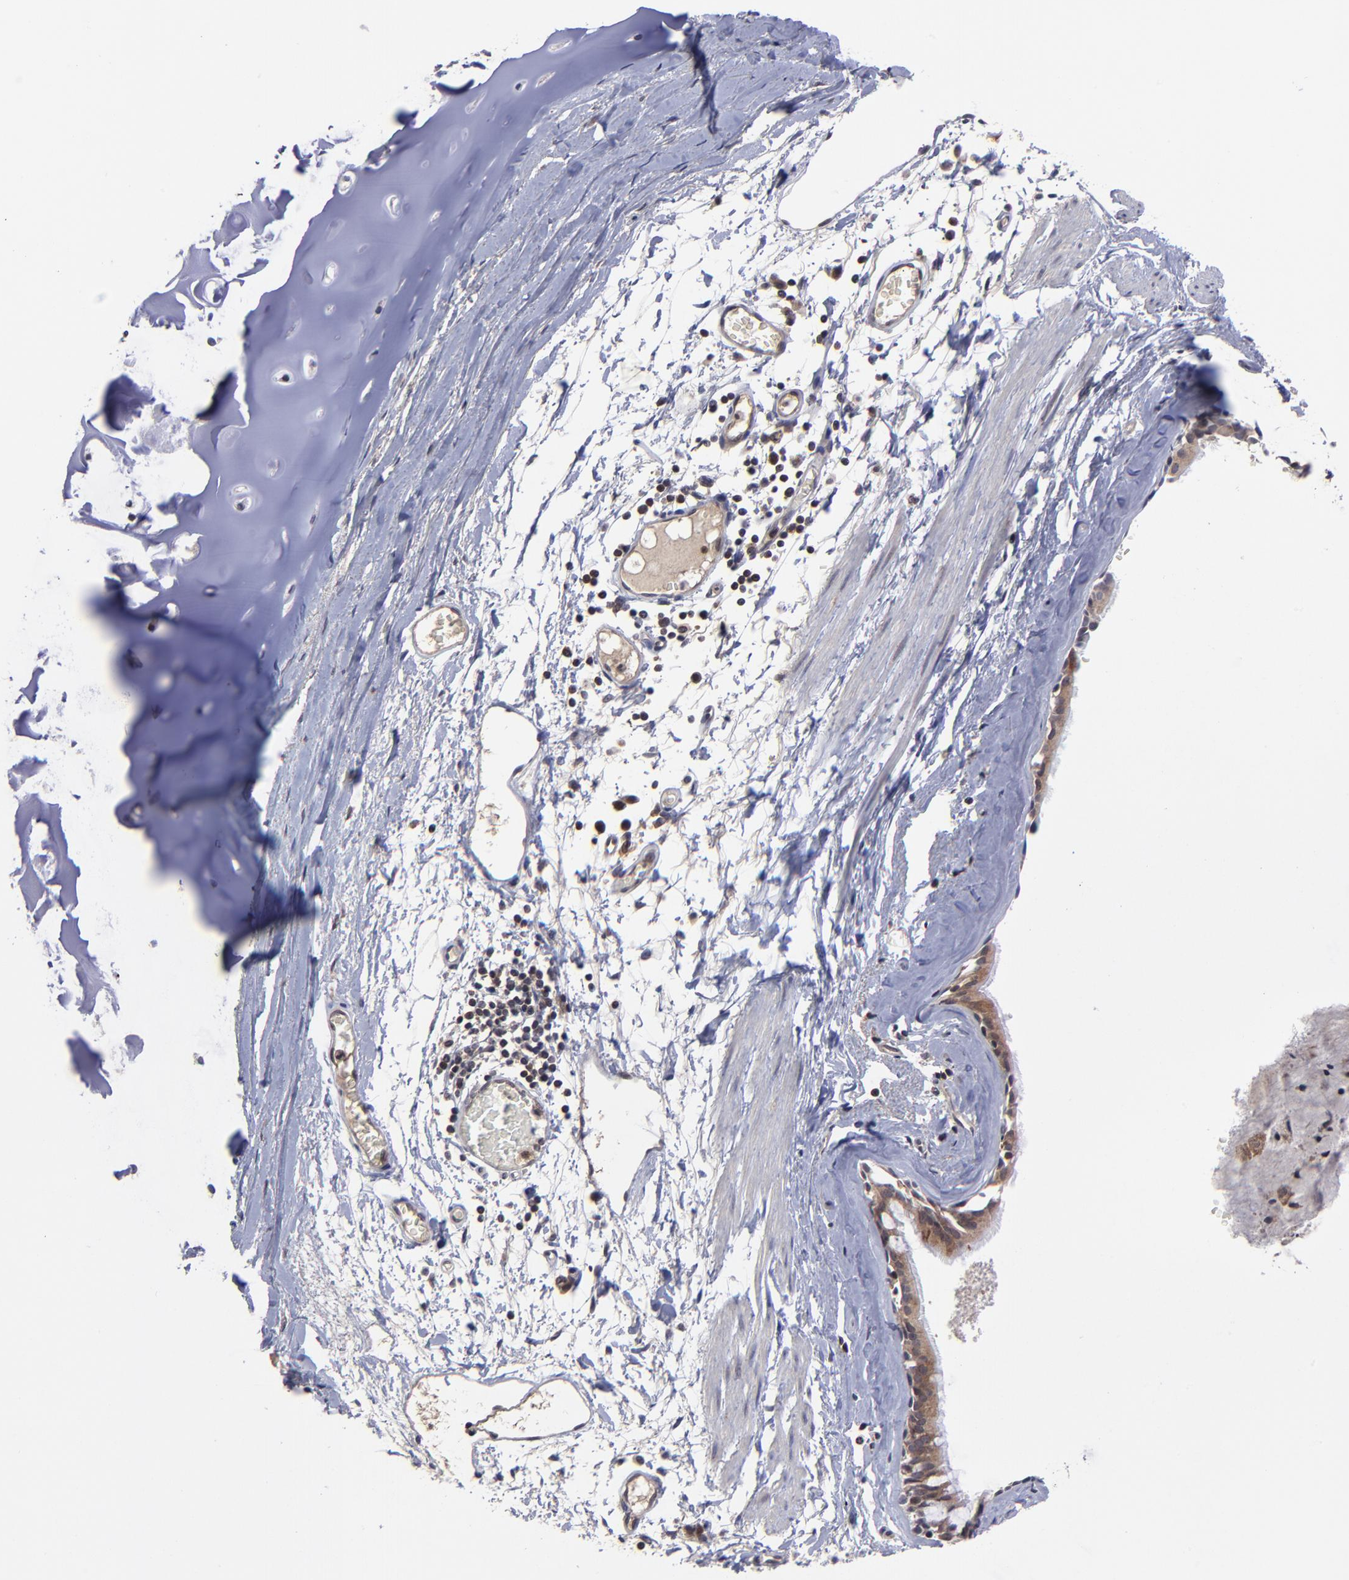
{"staining": {"intensity": "strong", "quantity": ">75%", "location": "cytoplasmic/membranous"}, "tissue": "bronchus", "cell_type": "Respiratory epithelial cells", "image_type": "normal", "snomed": [{"axis": "morphology", "description": "Normal tissue, NOS"}, {"axis": "topography", "description": "Bronchus"}, {"axis": "topography", "description": "Lung"}], "caption": "Bronchus stained with a brown dye reveals strong cytoplasmic/membranous positive staining in approximately >75% of respiratory epithelial cells.", "gene": "UBE2L6", "patient": {"sex": "female", "age": 56}}